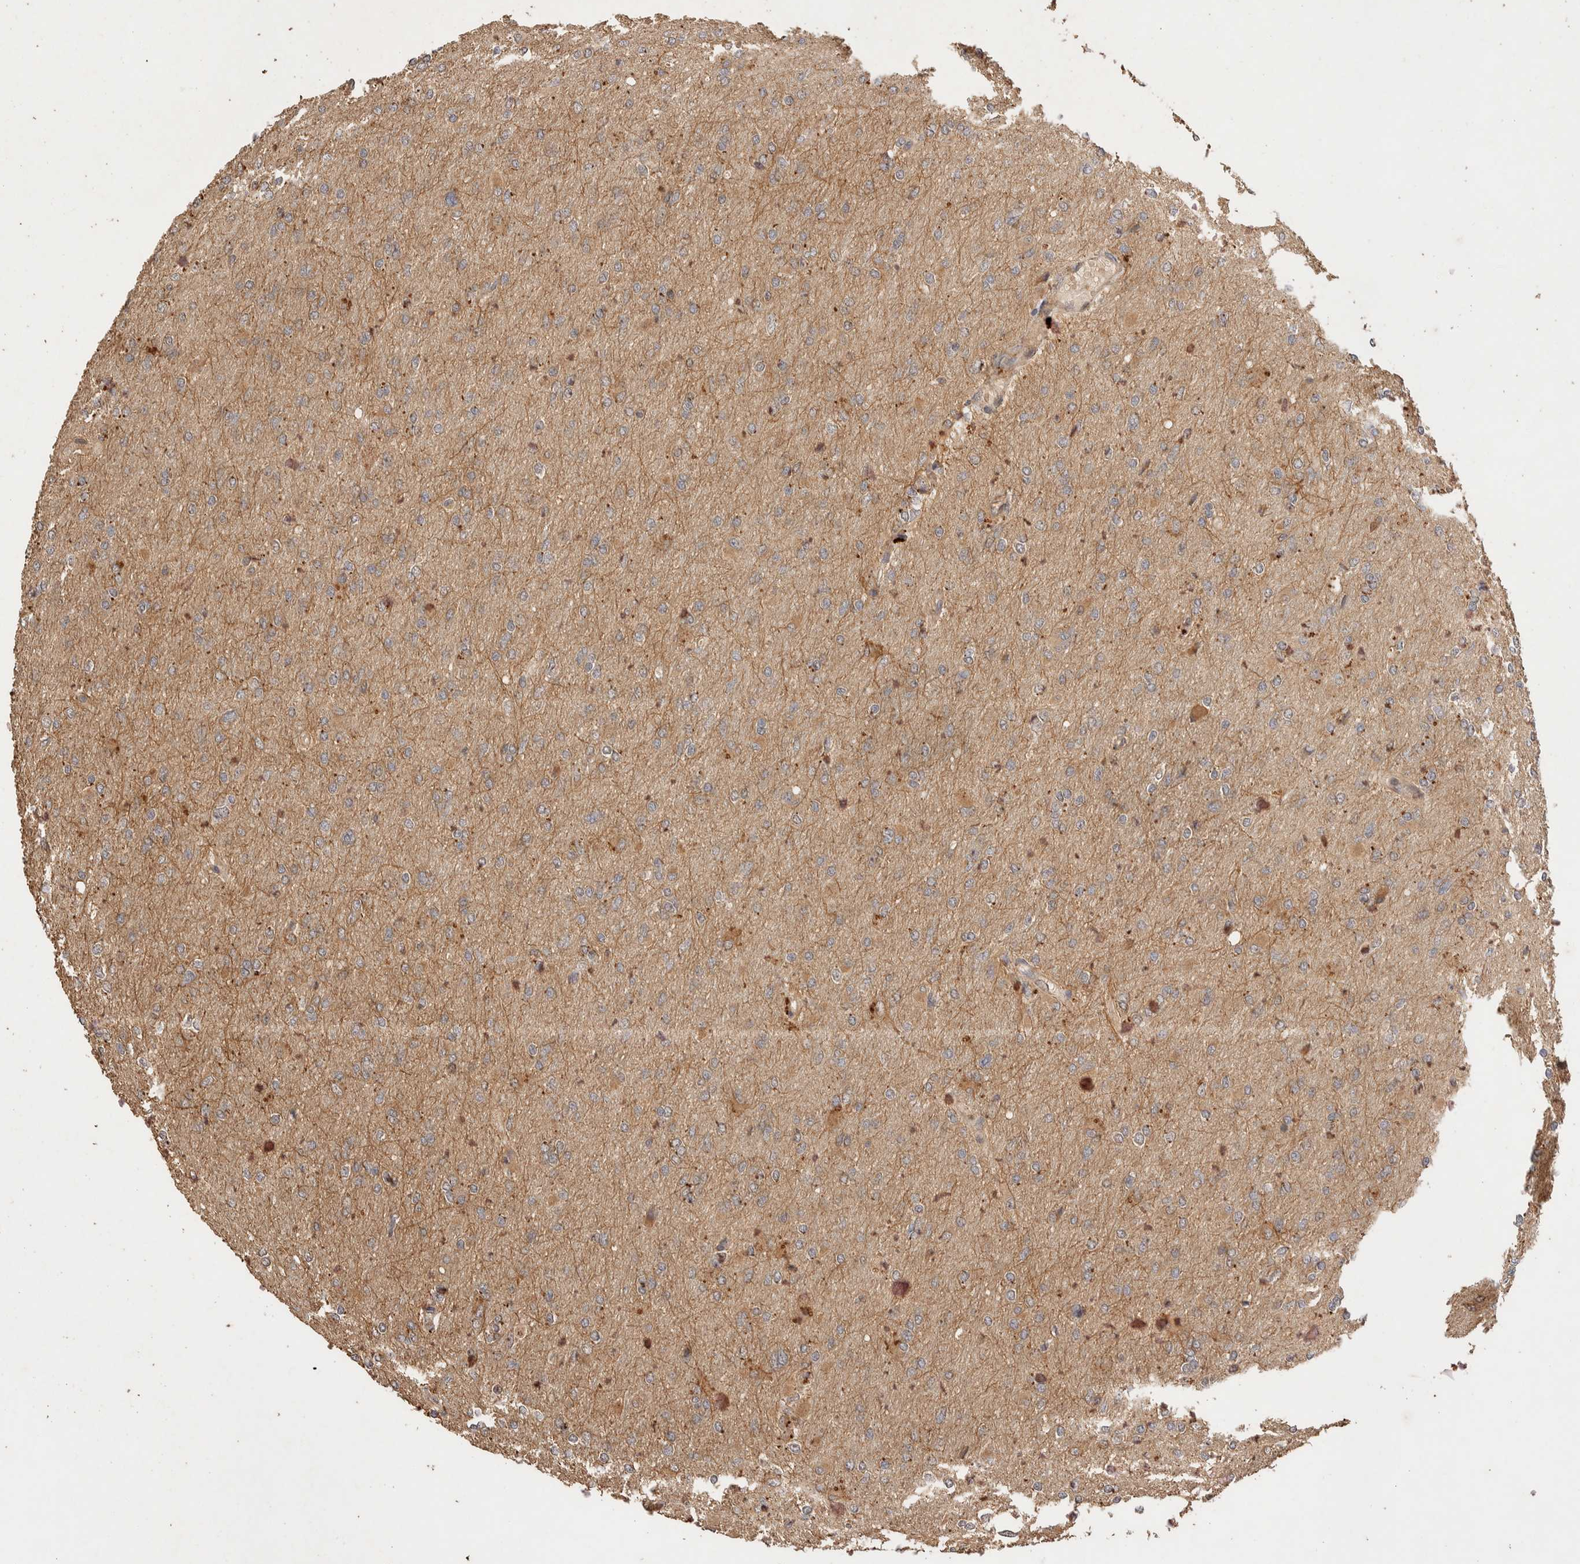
{"staining": {"intensity": "weak", "quantity": ">75%", "location": "cytoplasmic/membranous"}, "tissue": "glioma", "cell_type": "Tumor cells", "image_type": "cancer", "snomed": [{"axis": "morphology", "description": "Glioma, malignant, High grade"}, {"axis": "topography", "description": "Cerebral cortex"}], "caption": "Immunohistochemistry (IHC) of human glioma demonstrates low levels of weak cytoplasmic/membranous positivity in approximately >75% of tumor cells. (DAB IHC with brightfield microscopy, high magnification).", "gene": "NSMAF", "patient": {"sex": "female", "age": 36}}